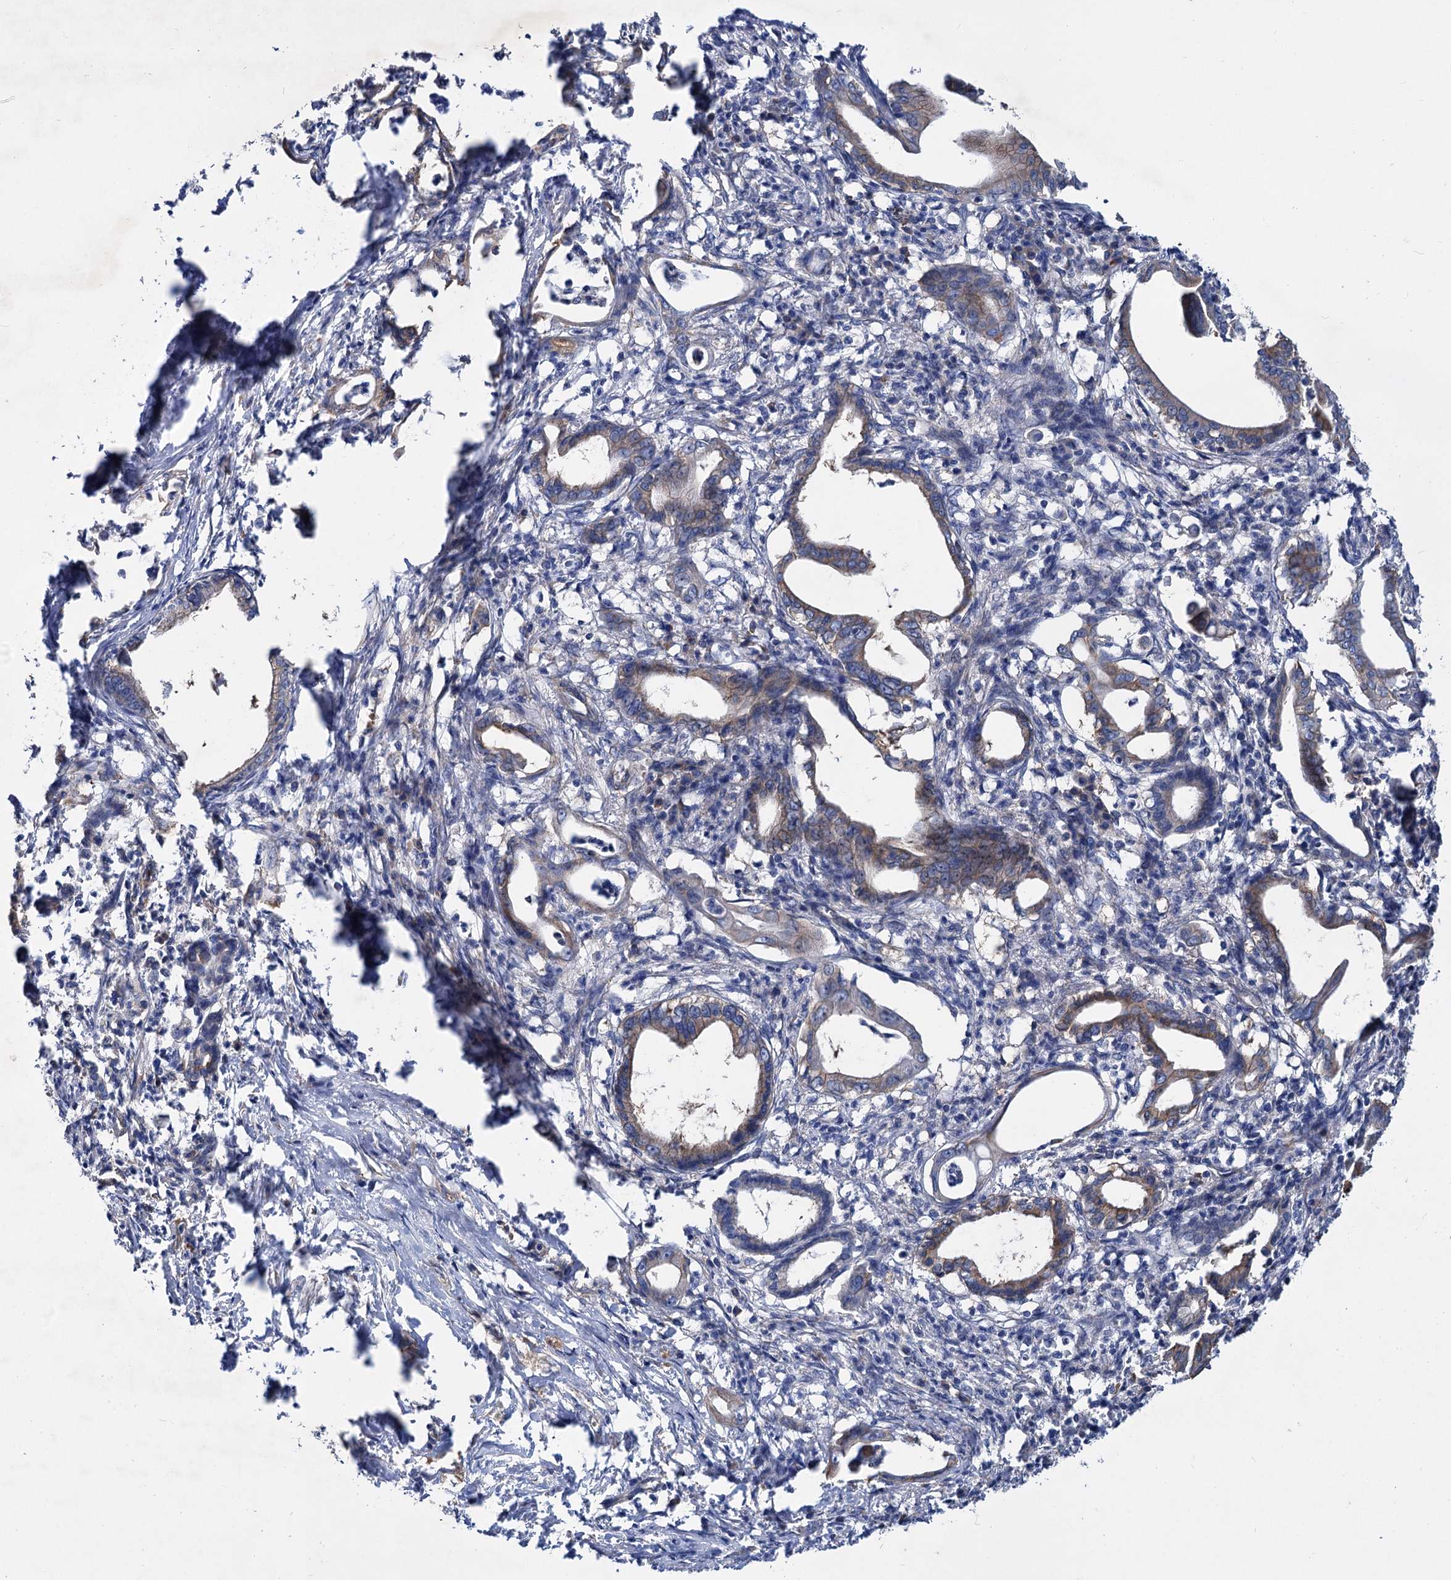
{"staining": {"intensity": "weak", "quantity": "25%-75%", "location": "cytoplasmic/membranous"}, "tissue": "pancreatic cancer", "cell_type": "Tumor cells", "image_type": "cancer", "snomed": [{"axis": "morphology", "description": "Adenocarcinoma, NOS"}, {"axis": "topography", "description": "Pancreas"}], "caption": "Tumor cells reveal low levels of weak cytoplasmic/membranous staining in about 25%-75% of cells in pancreatic cancer. Nuclei are stained in blue.", "gene": "TRIM55", "patient": {"sex": "female", "age": 55}}